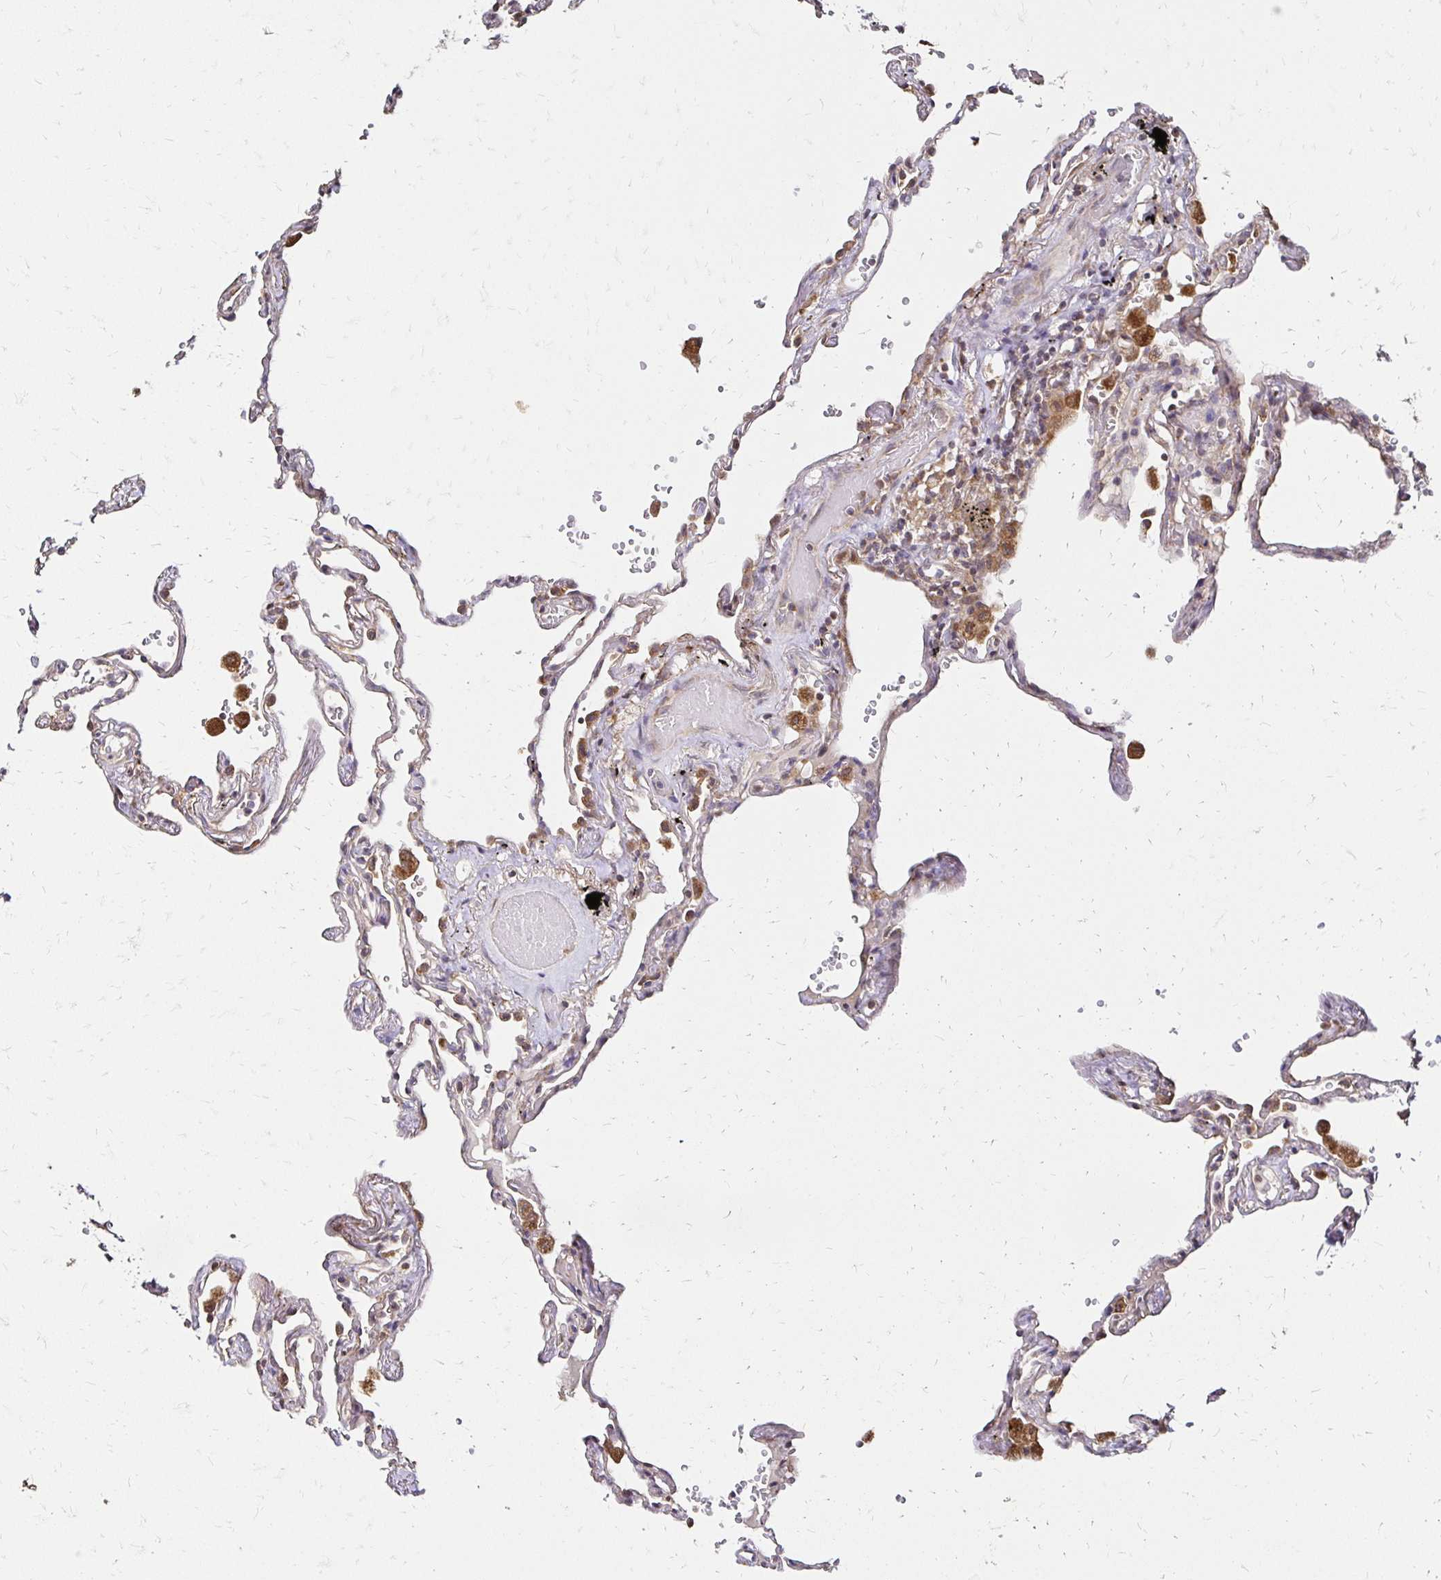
{"staining": {"intensity": "moderate", "quantity": "<25%", "location": "cytoplasmic/membranous"}, "tissue": "lung", "cell_type": "Alveolar cells", "image_type": "normal", "snomed": [{"axis": "morphology", "description": "Normal tissue, NOS"}, {"axis": "topography", "description": "Lung"}], "caption": "Lung stained with immunohistochemistry displays moderate cytoplasmic/membranous expression in approximately <25% of alveolar cells.", "gene": "ZW10", "patient": {"sex": "female", "age": 67}}